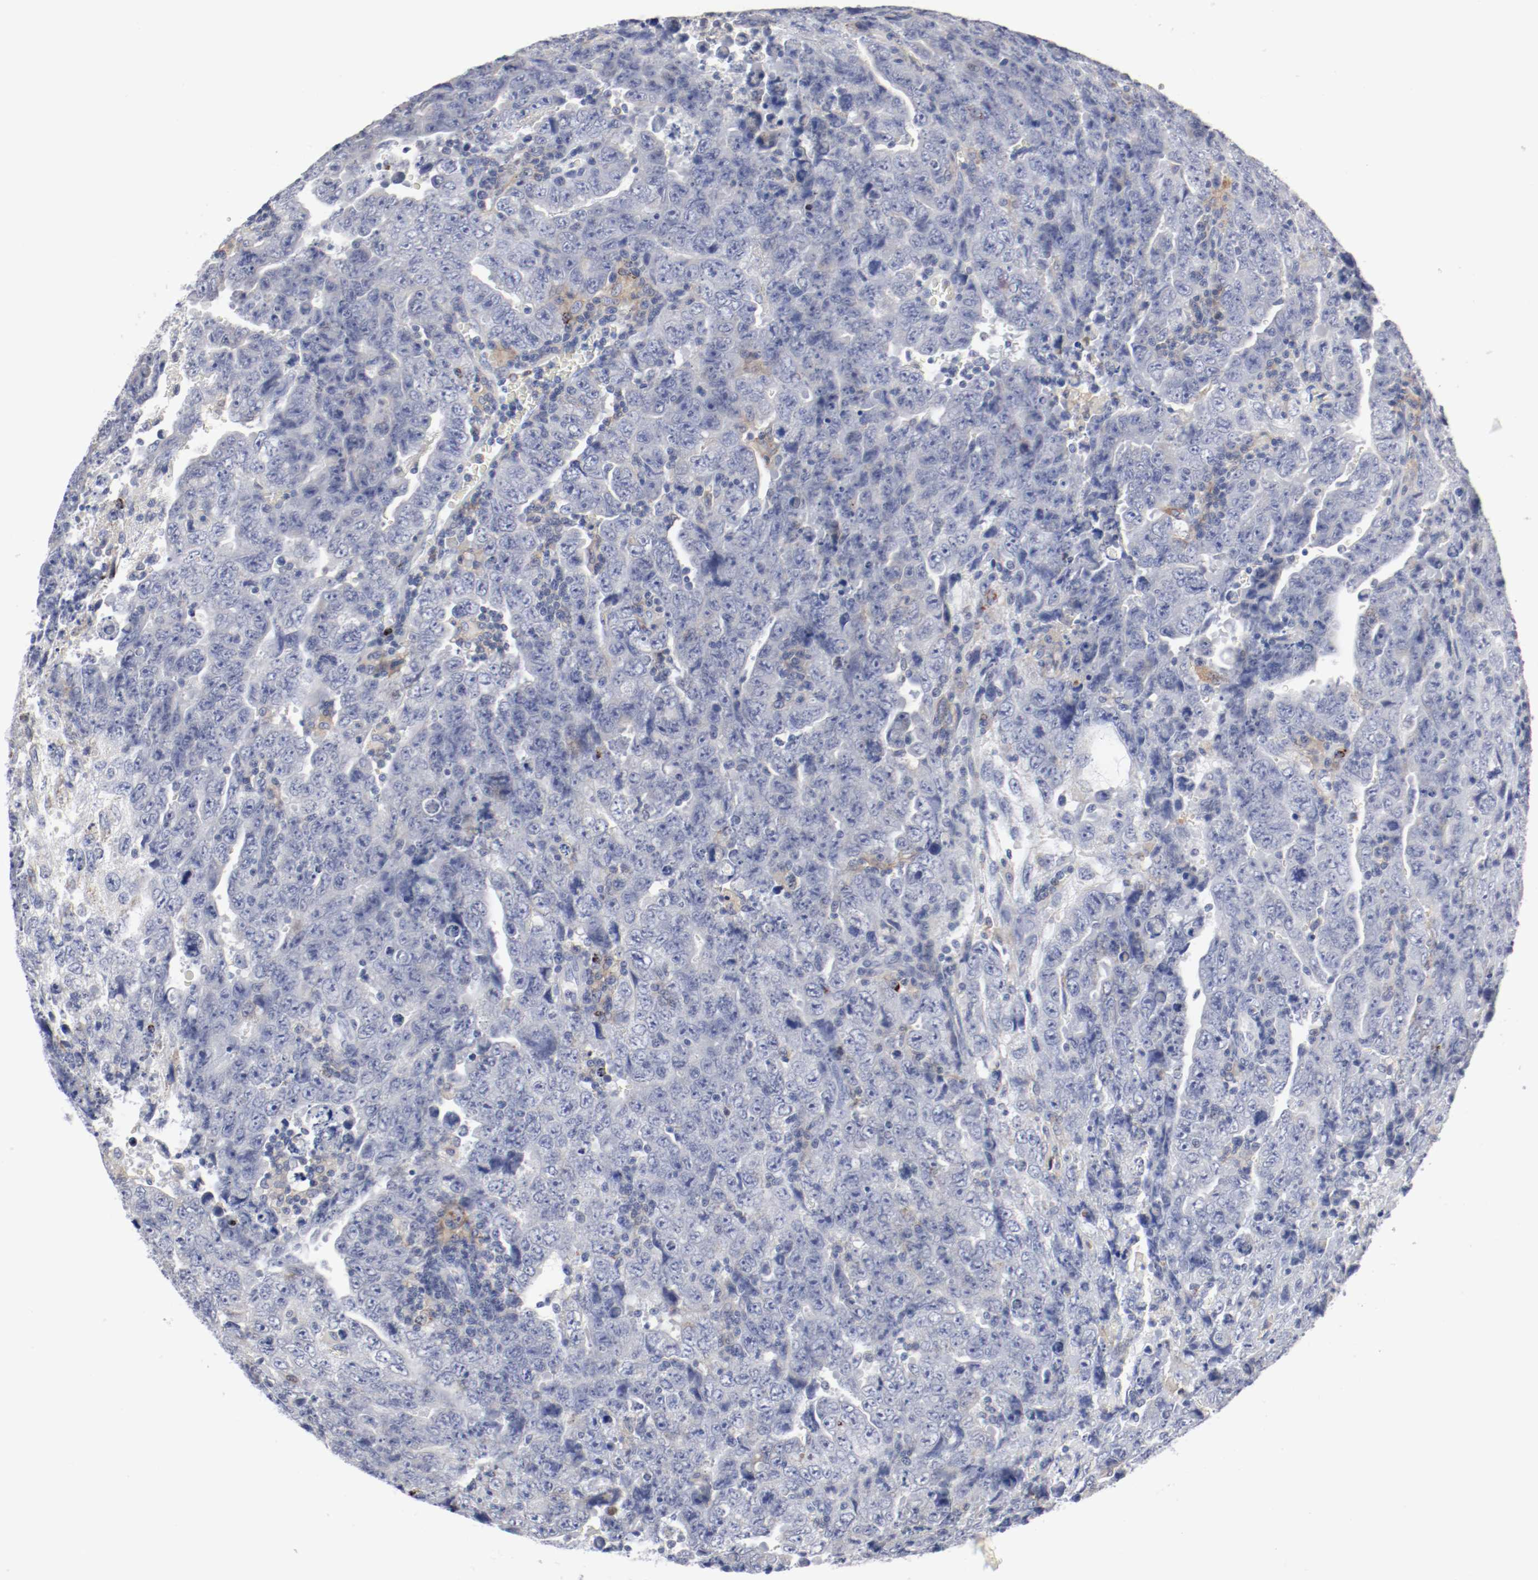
{"staining": {"intensity": "moderate", "quantity": "<25%", "location": "cytoplasmic/membranous"}, "tissue": "testis cancer", "cell_type": "Tumor cells", "image_type": "cancer", "snomed": [{"axis": "morphology", "description": "Carcinoma, Embryonal, NOS"}, {"axis": "topography", "description": "Testis"}], "caption": "DAB immunohistochemical staining of human testis embryonal carcinoma shows moderate cytoplasmic/membranous protein expression in about <25% of tumor cells.", "gene": "ITGAX", "patient": {"sex": "male", "age": 28}}